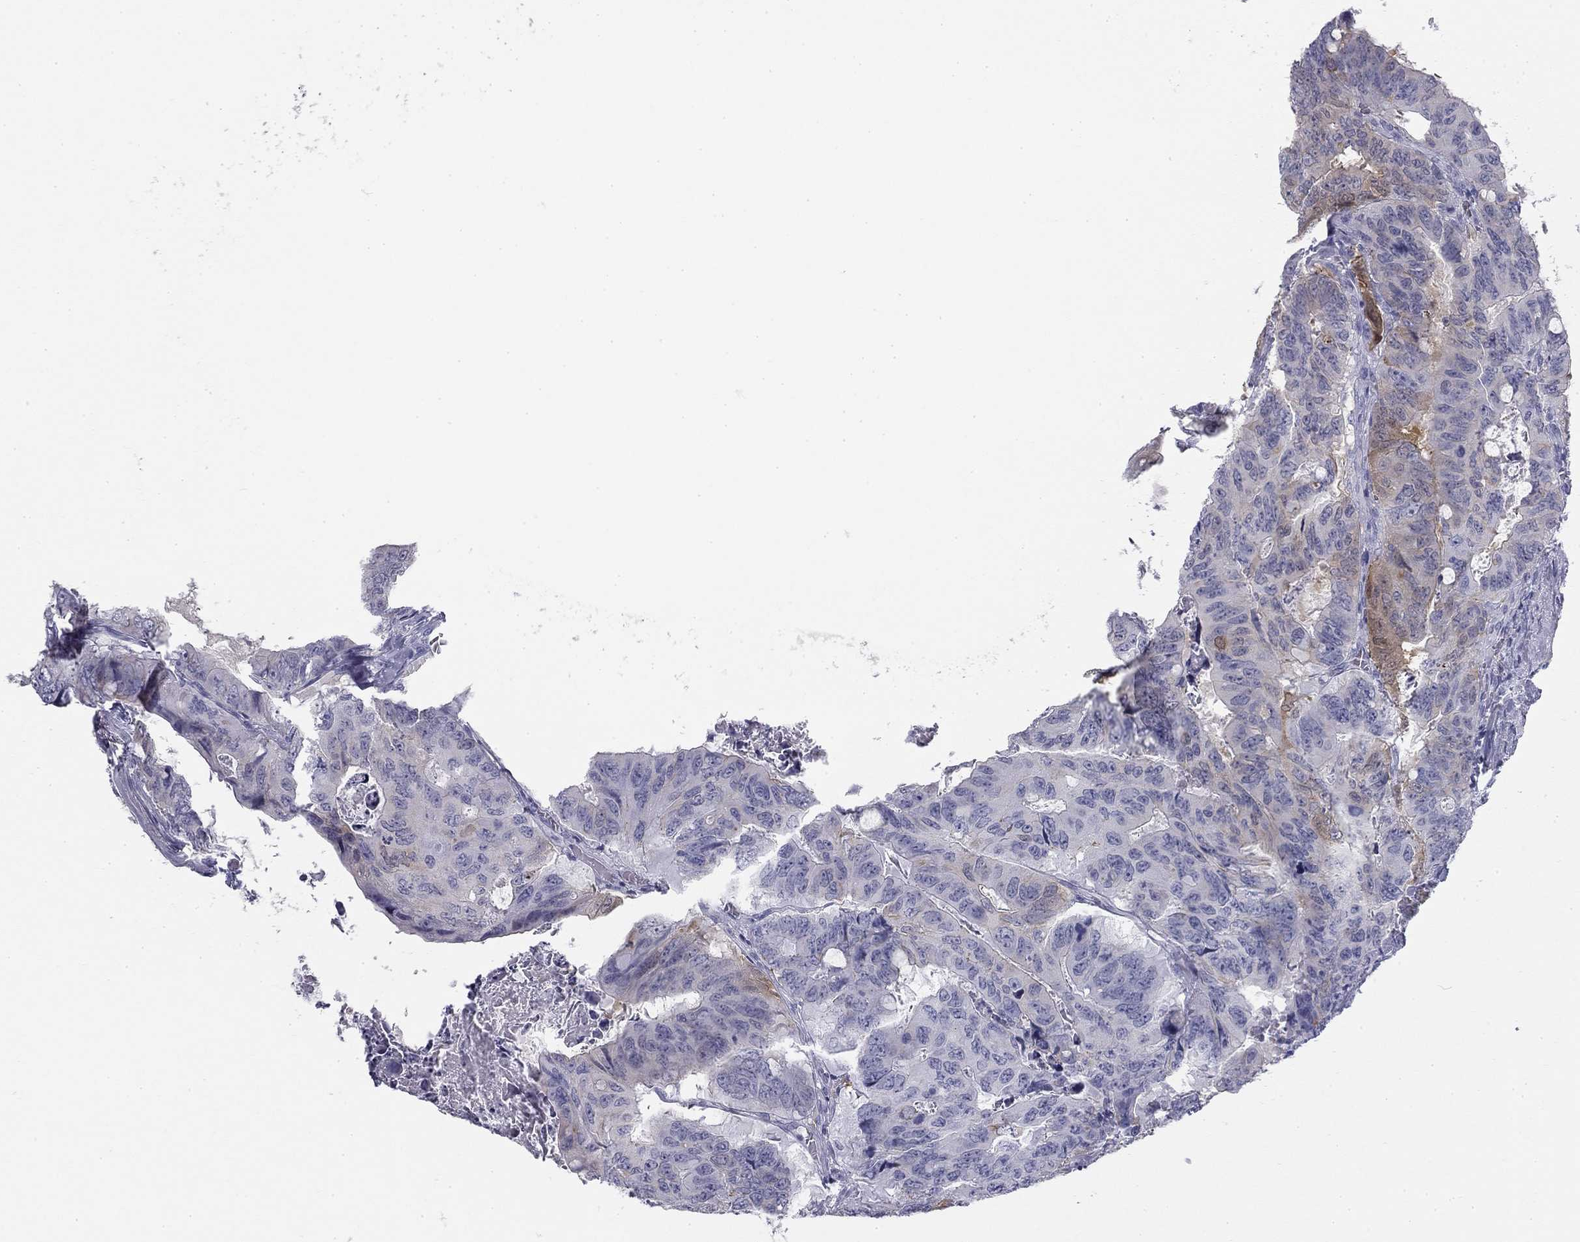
{"staining": {"intensity": "moderate", "quantity": "<25%", "location": "cytoplasmic/membranous"}, "tissue": "colorectal cancer", "cell_type": "Tumor cells", "image_type": "cancer", "snomed": [{"axis": "morphology", "description": "Adenocarcinoma, NOS"}, {"axis": "topography", "description": "Colon"}], "caption": "A brown stain highlights moderate cytoplasmic/membranous expression of a protein in human adenocarcinoma (colorectal) tumor cells.", "gene": "SULT2B1", "patient": {"sex": "male", "age": 79}}